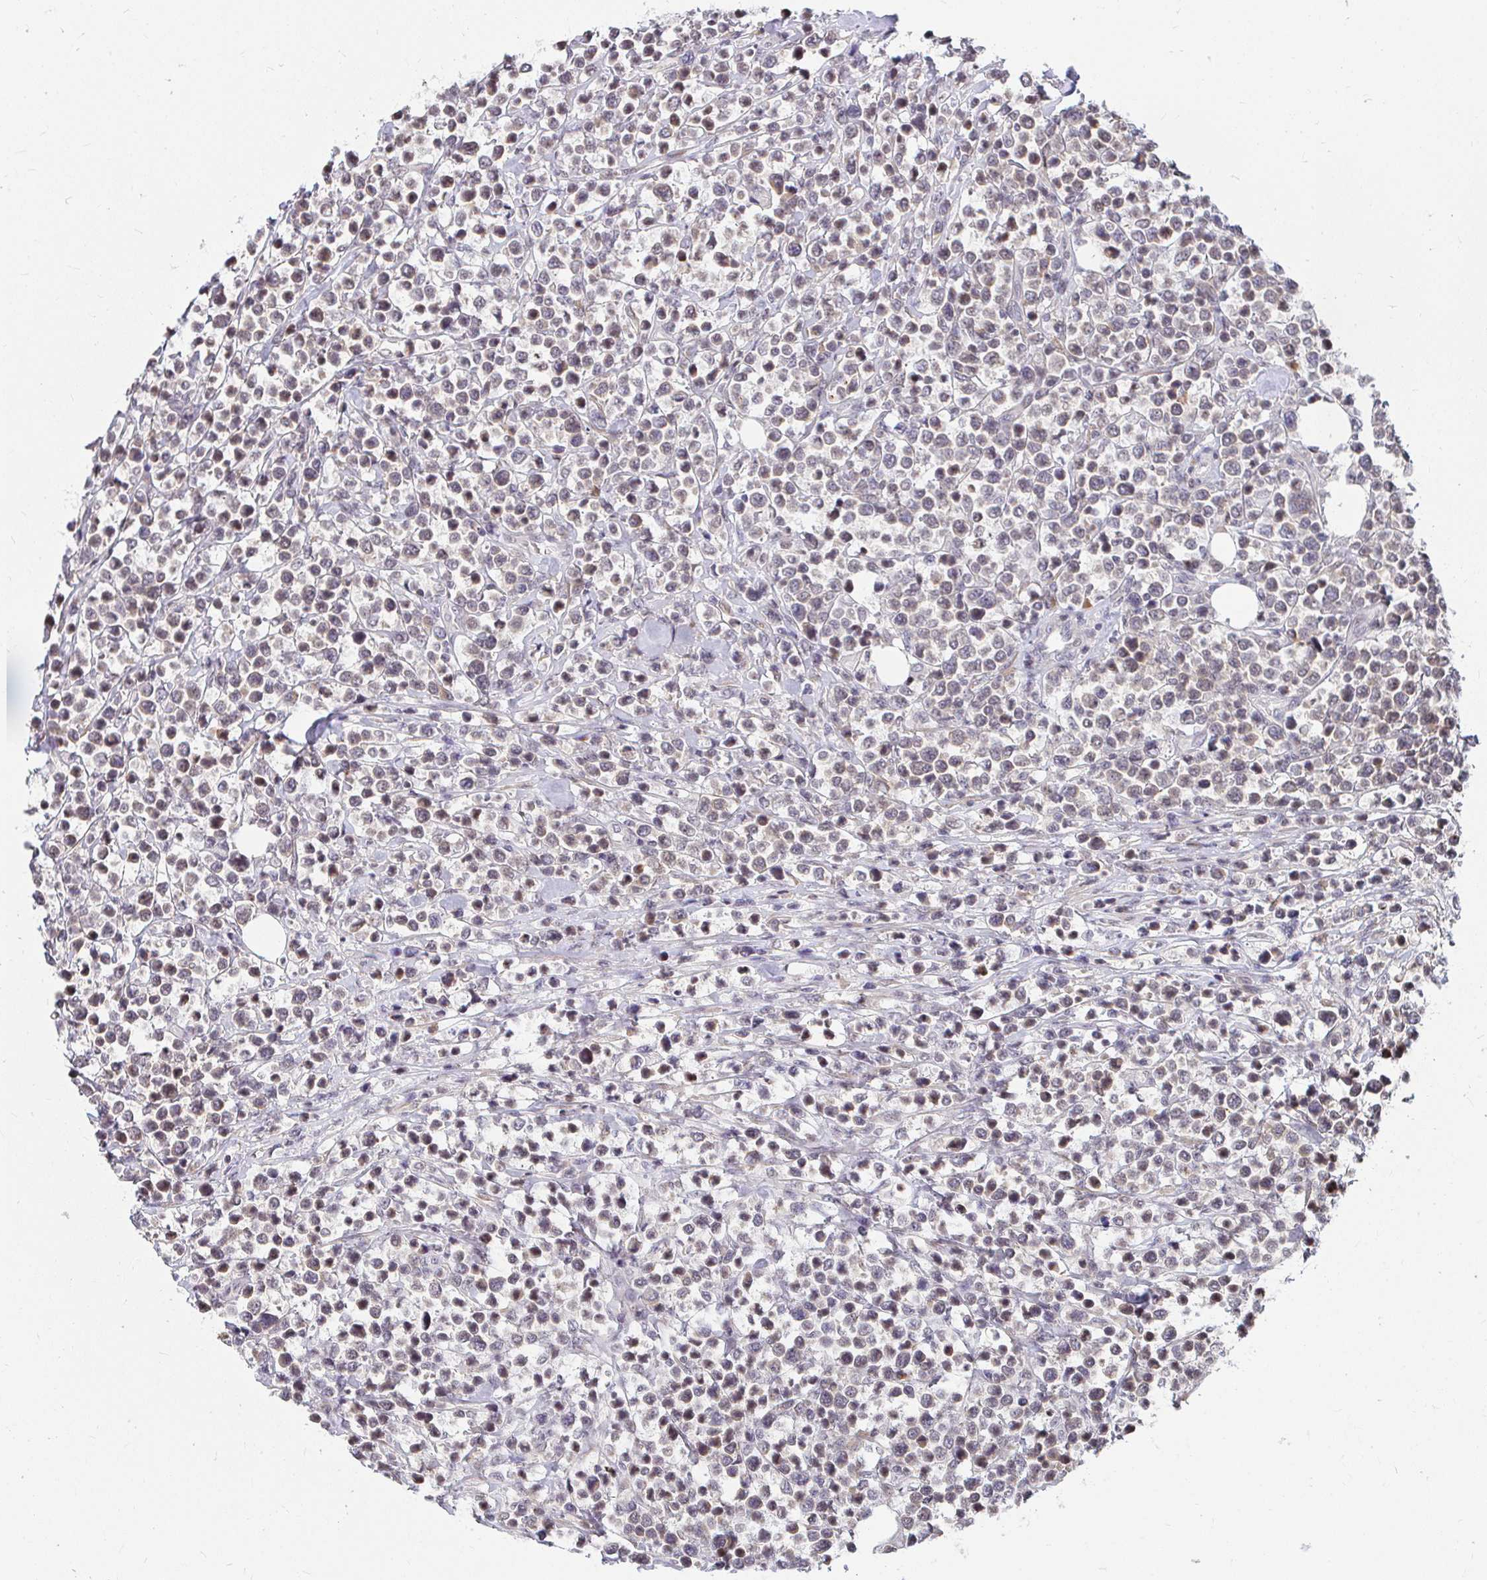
{"staining": {"intensity": "negative", "quantity": "none", "location": "none"}, "tissue": "lymphoma", "cell_type": "Tumor cells", "image_type": "cancer", "snomed": [{"axis": "morphology", "description": "Malignant lymphoma, non-Hodgkin's type, Low grade"}, {"axis": "topography", "description": "Lymph node"}], "caption": "This is a image of IHC staining of lymphoma, which shows no expression in tumor cells. The staining is performed using DAB brown chromogen with nuclei counter-stained in using hematoxylin.", "gene": "ANK3", "patient": {"sex": "male", "age": 60}}